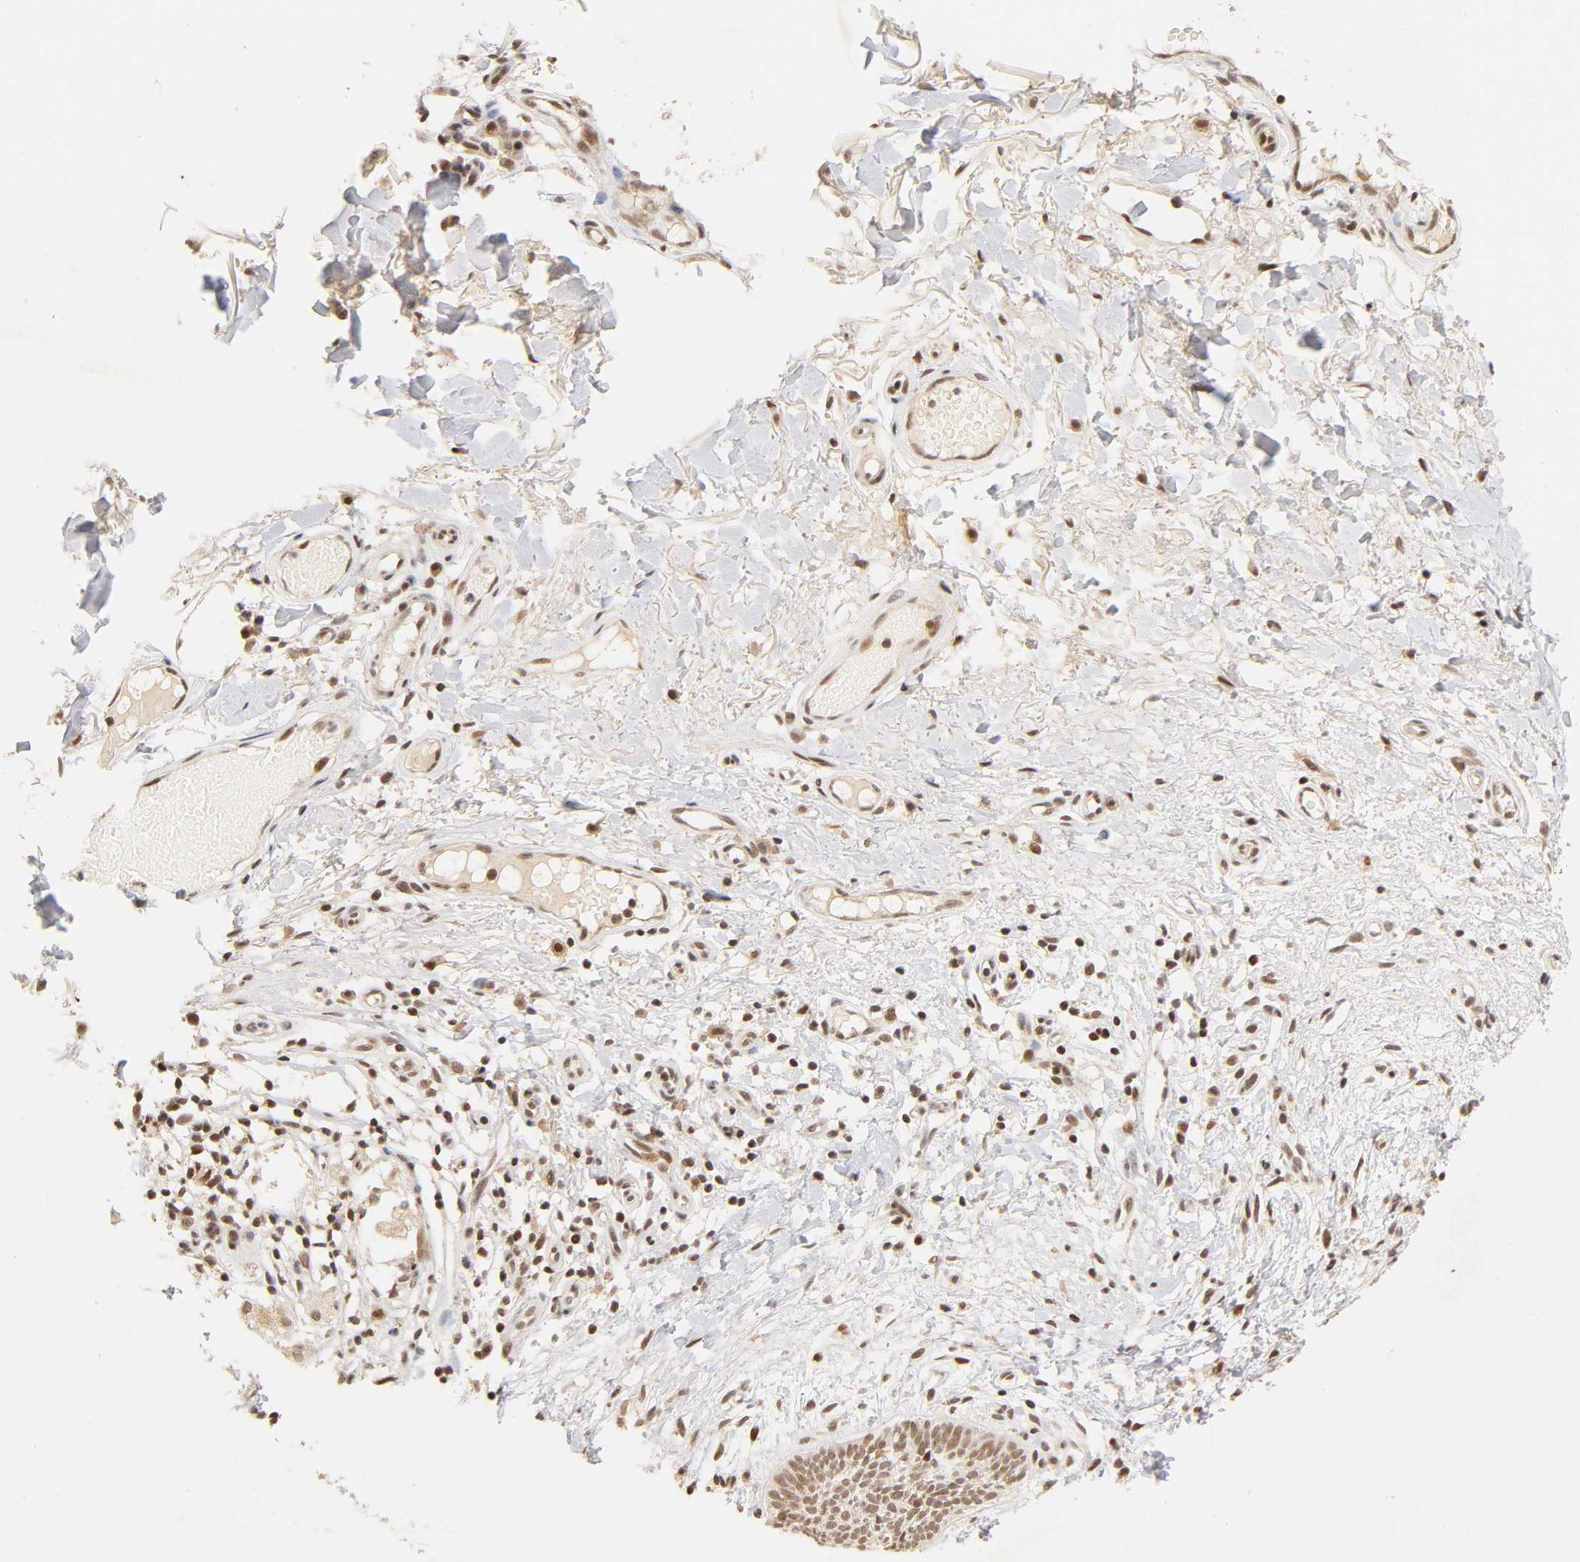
{"staining": {"intensity": "moderate", "quantity": ">75%", "location": "cytoplasmic/membranous,nuclear"}, "tissue": "skin cancer", "cell_type": "Tumor cells", "image_type": "cancer", "snomed": [{"axis": "morphology", "description": "Fibrosis, NOS"}, {"axis": "morphology", "description": "Basal cell carcinoma"}, {"axis": "topography", "description": "Skin"}], "caption": "DAB immunohistochemical staining of human skin cancer displays moderate cytoplasmic/membranous and nuclear protein staining in approximately >75% of tumor cells.", "gene": "TAF10", "patient": {"sex": "male", "age": 76}}